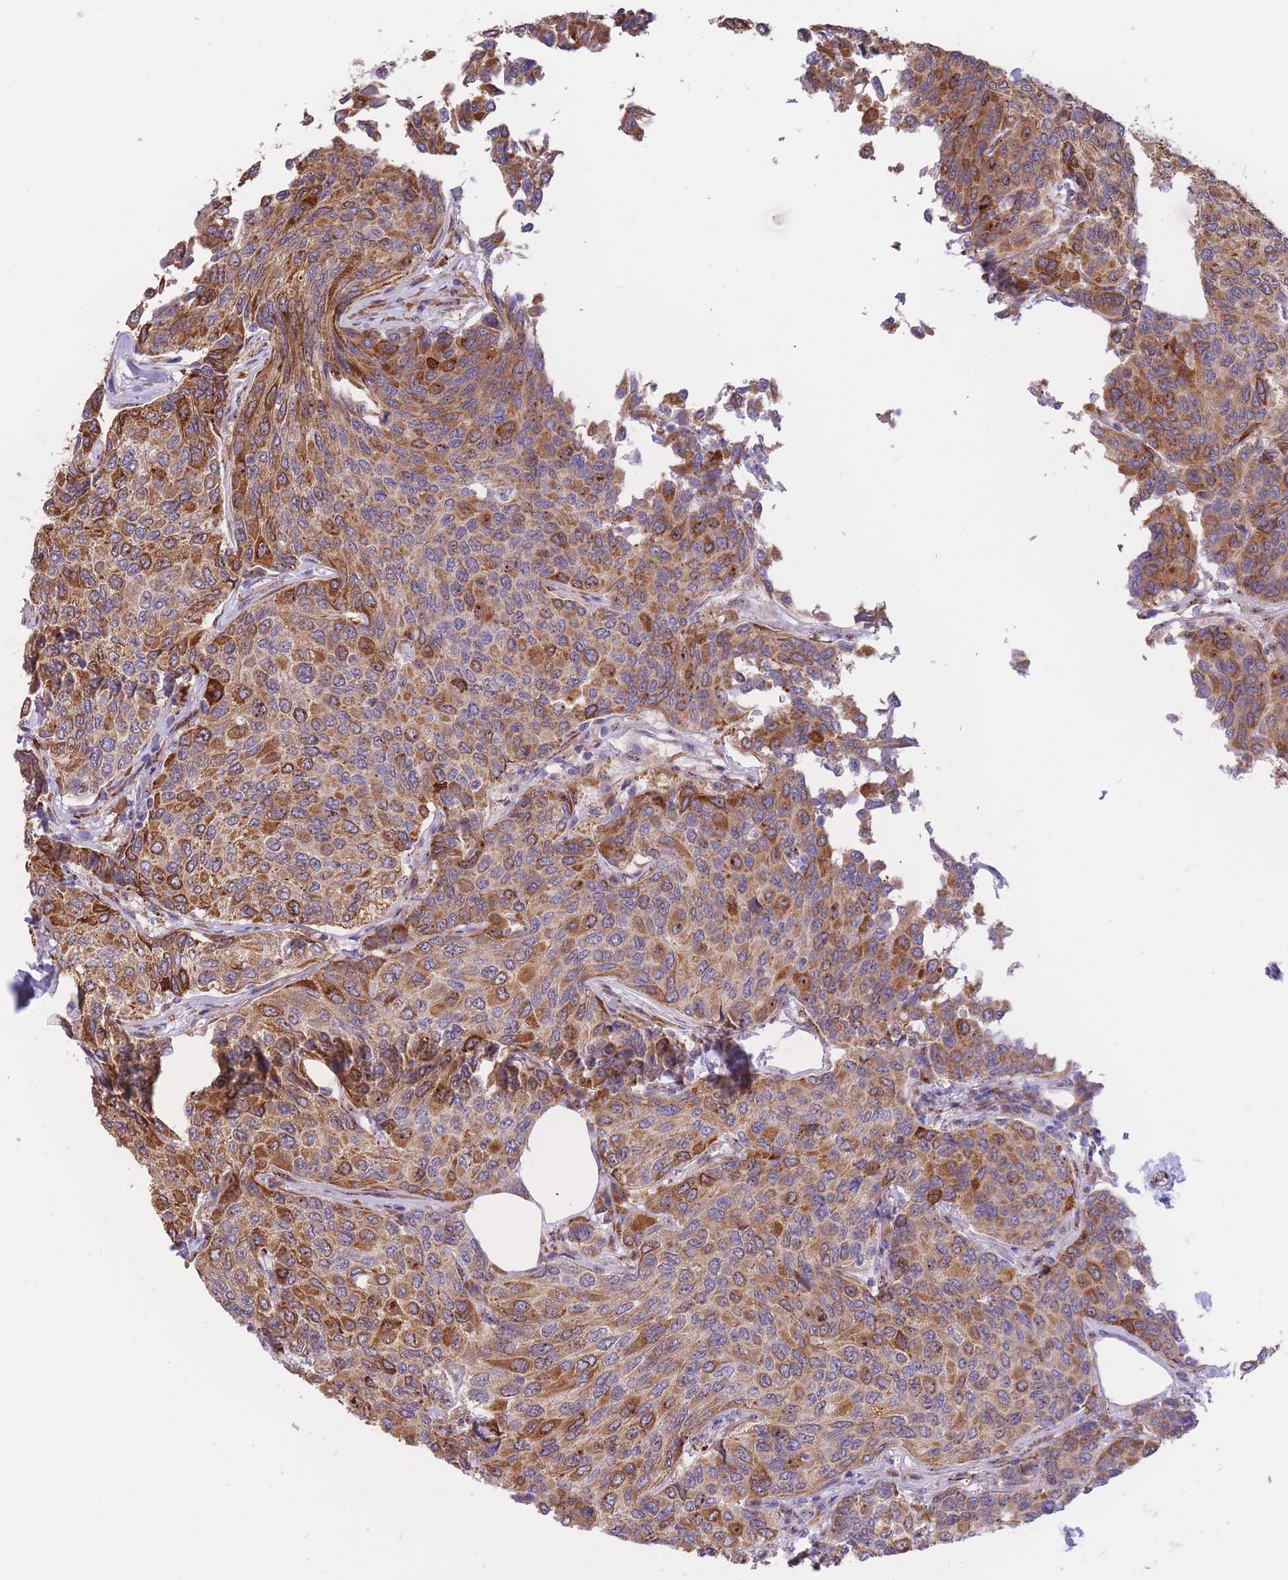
{"staining": {"intensity": "moderate", "quantity": ">75%", "location": "cytoplasmic/membranous"}, "tissue": "breast cancer", "cell_type": "Tumor cells", "image_type": "cancer", "snomed": [{"axis": "morphology", "description": "Duct carcinoma"}, {"axis": "topography", "description": "Breast"}], "caption": "This micrograph exhibits invasive ductal carcinoma (breast) stained with immunohistochemistry (IHC) to label a protein in brown. The cytoplasmic/membranous of tumor cells show moderate positivity for the protein. Nuclei are counter-stained blue.", "gene": "FAM153A", "patient": {"sex": "female", "age": 55}}